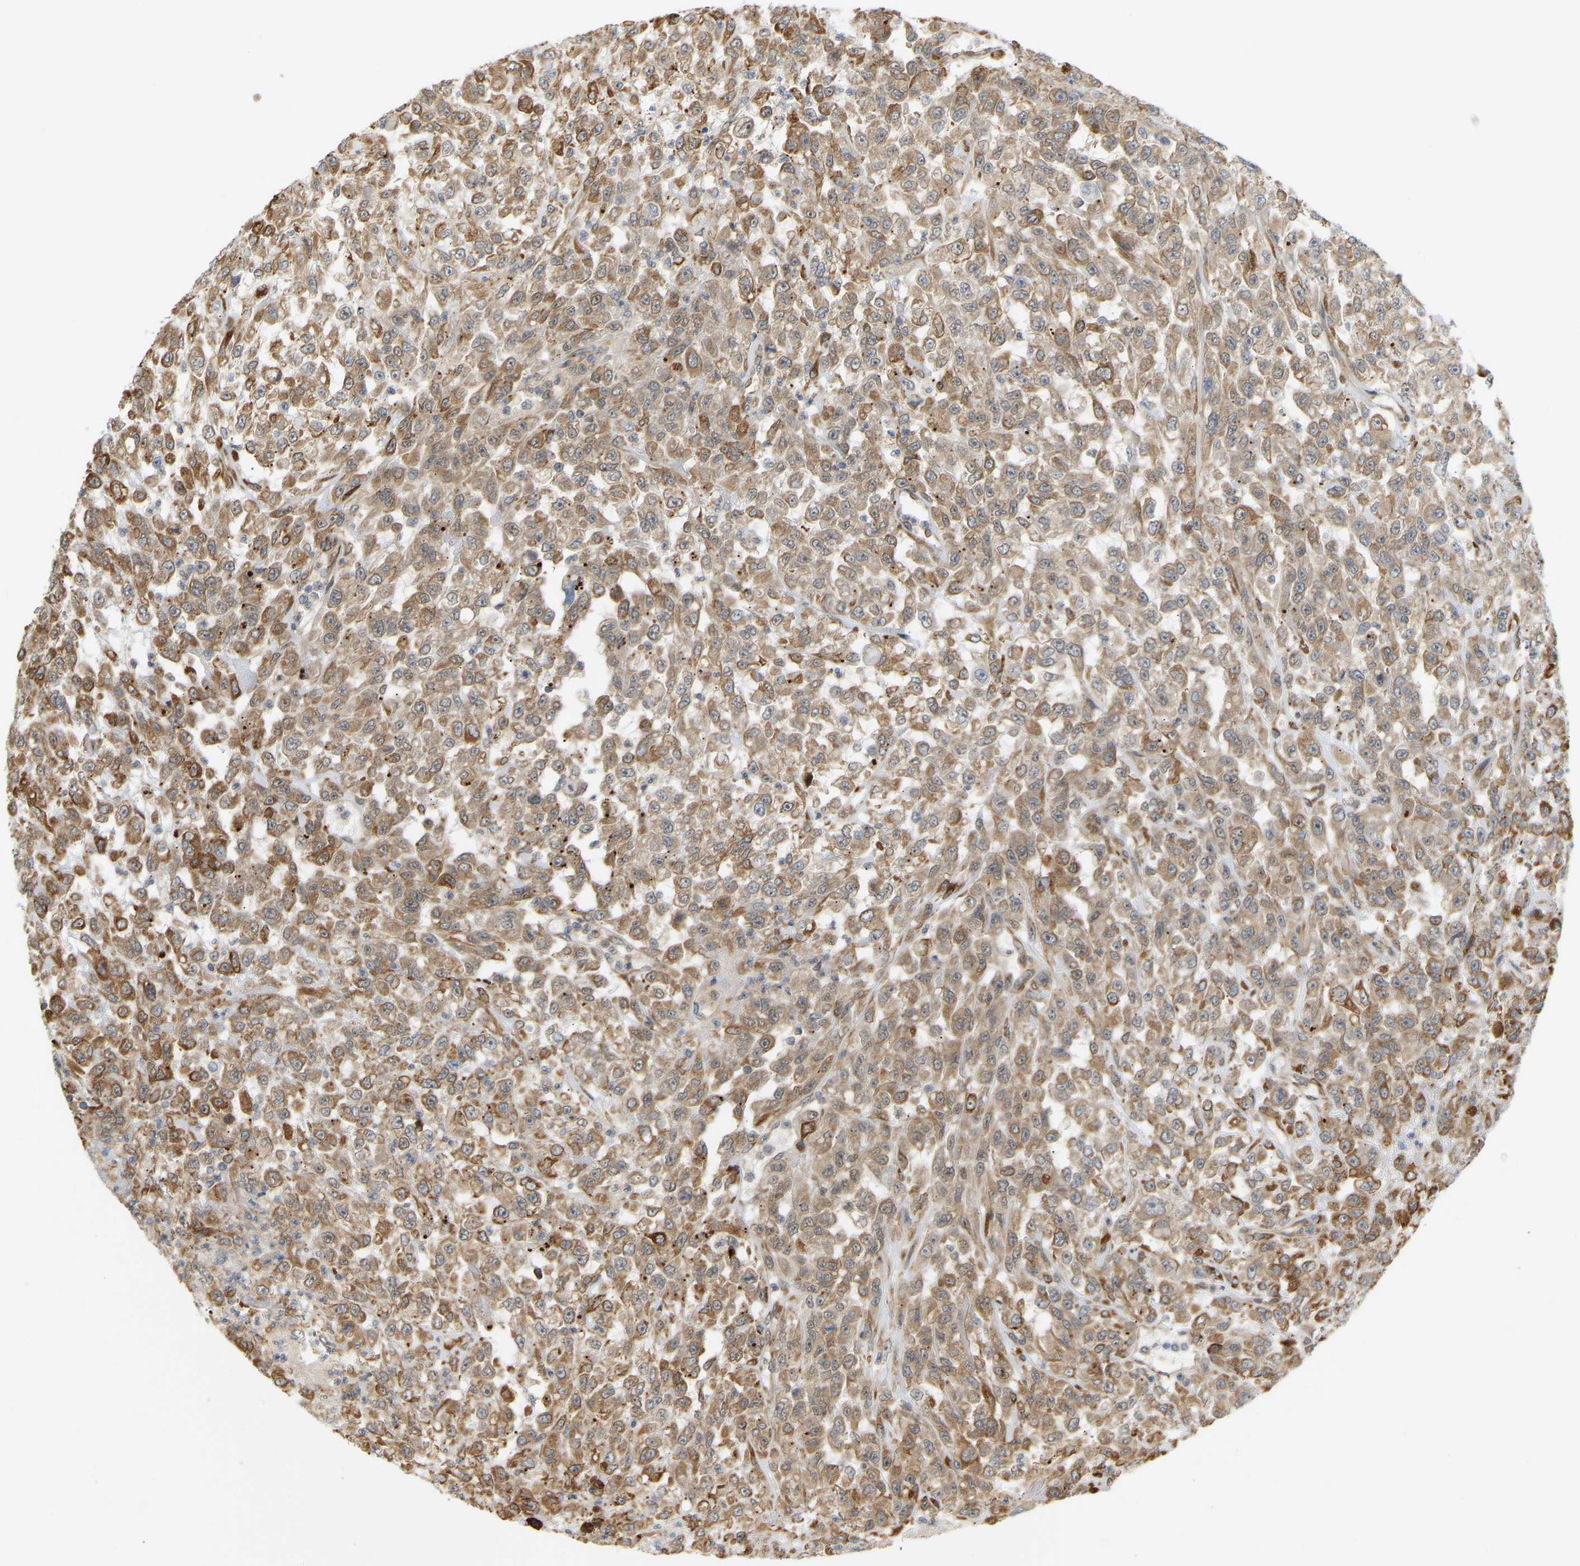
{"staining": {"intensity": "moderate", "quantity": ">75%", "location": "cytoplasmic/membranous"}, "tissue": "urothelial cancer", "cell_type": "Tumor cells", "image_type": "cancer", "snomed": [{"axis": "morphology", "description": "Urothelial carcinoma, High grade"}, {"axis": "topography", "description": "Urinary bladder"}], "caption": "A medium amount of moderate cytoplasmic/membranous staining is appreciated in approximately >75% of tumor cells in high-grade urothelial carcinoma tissue.", "gene": "PLCG2", "patient": {"sex": "male", "age": 46}}